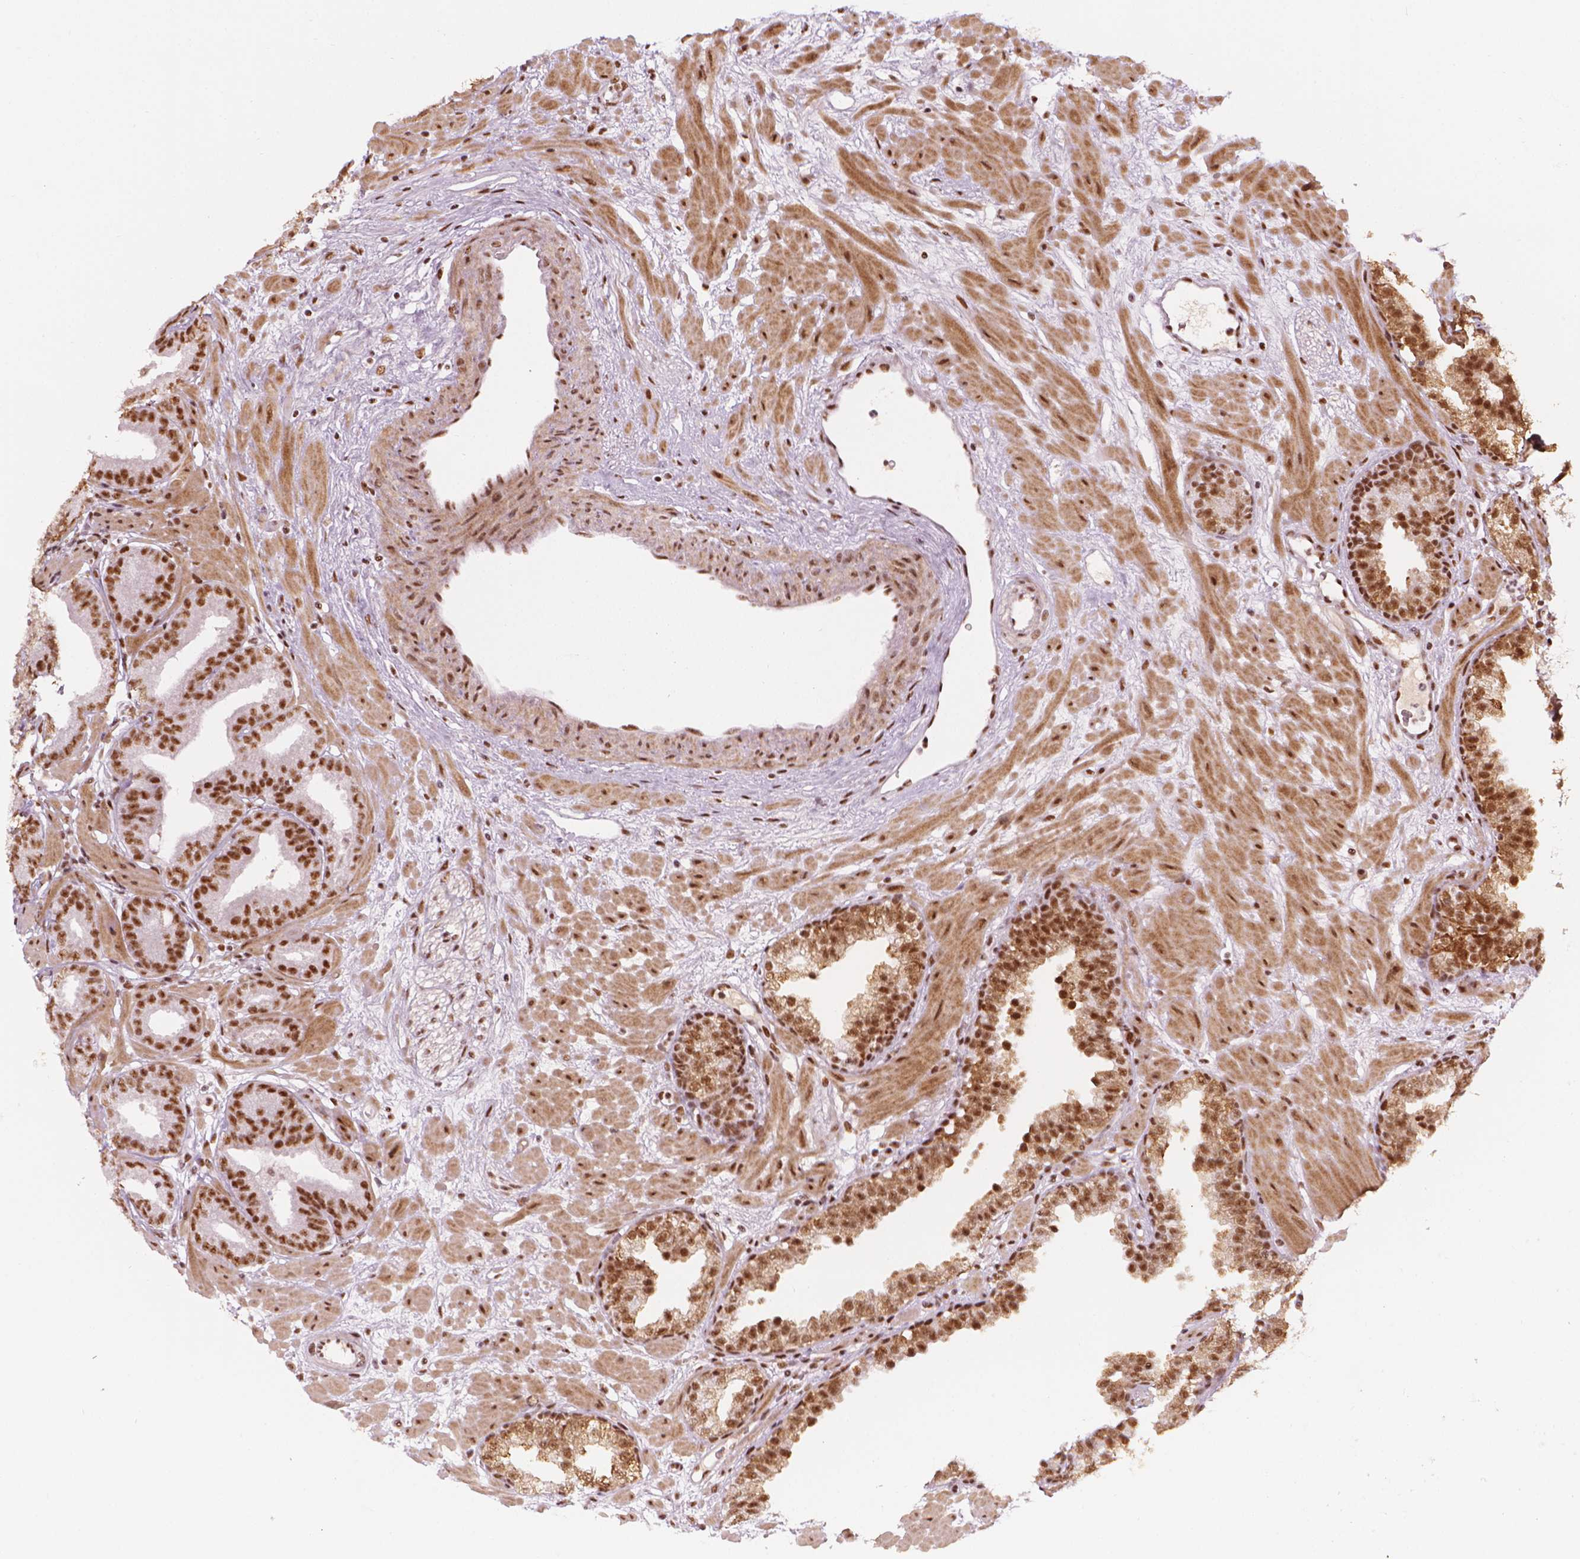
{"staining": {"intensity": "moderate", "quantity": ">75%", "location": "nuclear"}, "tissue": "prostate cancer", "cell_type": "Tumor cells", "image_type": "cancer", "snomed": [{"axis": "morphology", "description": "Adenocarcinoma, Low grade"}, {"axis": "topography", "description": "Prostate"}], "caption": "A photomicrograph of prostate adenocarcinoma (low-grade) stained for a protein displays moderate nuclear brown staining in tumor cells.", "gene": "ELF2", "patient": {"sex": "male", "age": 68}}